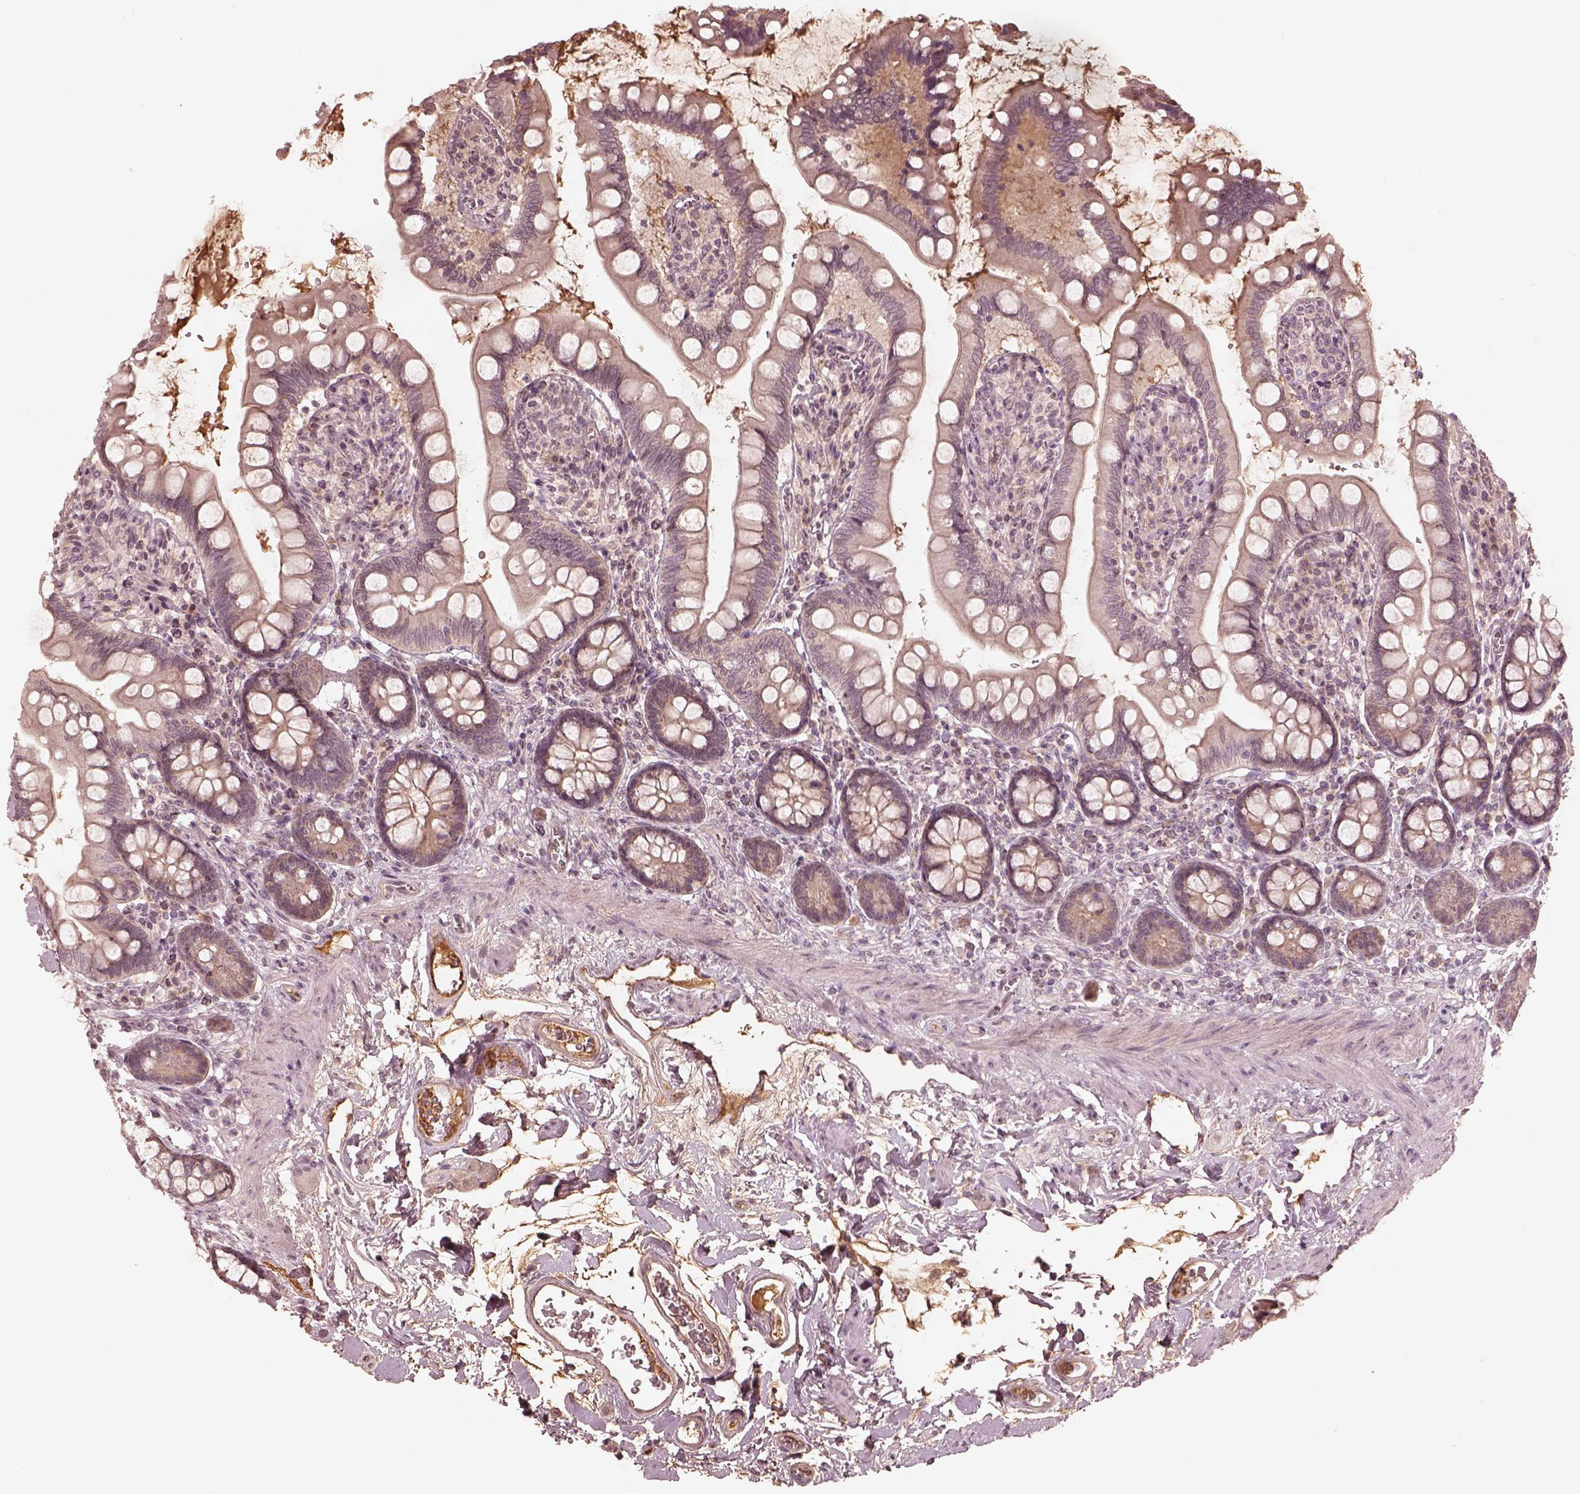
{"staining": {"intensity": "negative", "quantity": "none", "location": "none"}, "tissue": "small intestine", "cell_type": "Glandular cells", "image_type": "normal", "snomed": [{"axis": "morphology", "description": "Normal tissue, NOS"}, {"axis": "topography", "description": "Small intestine"}], "caption": "This is an IHC image of benign small intestine. There is no staining in glandular cells.", "gene": "TF", "patient": {"sex": "female", "age": 56}}